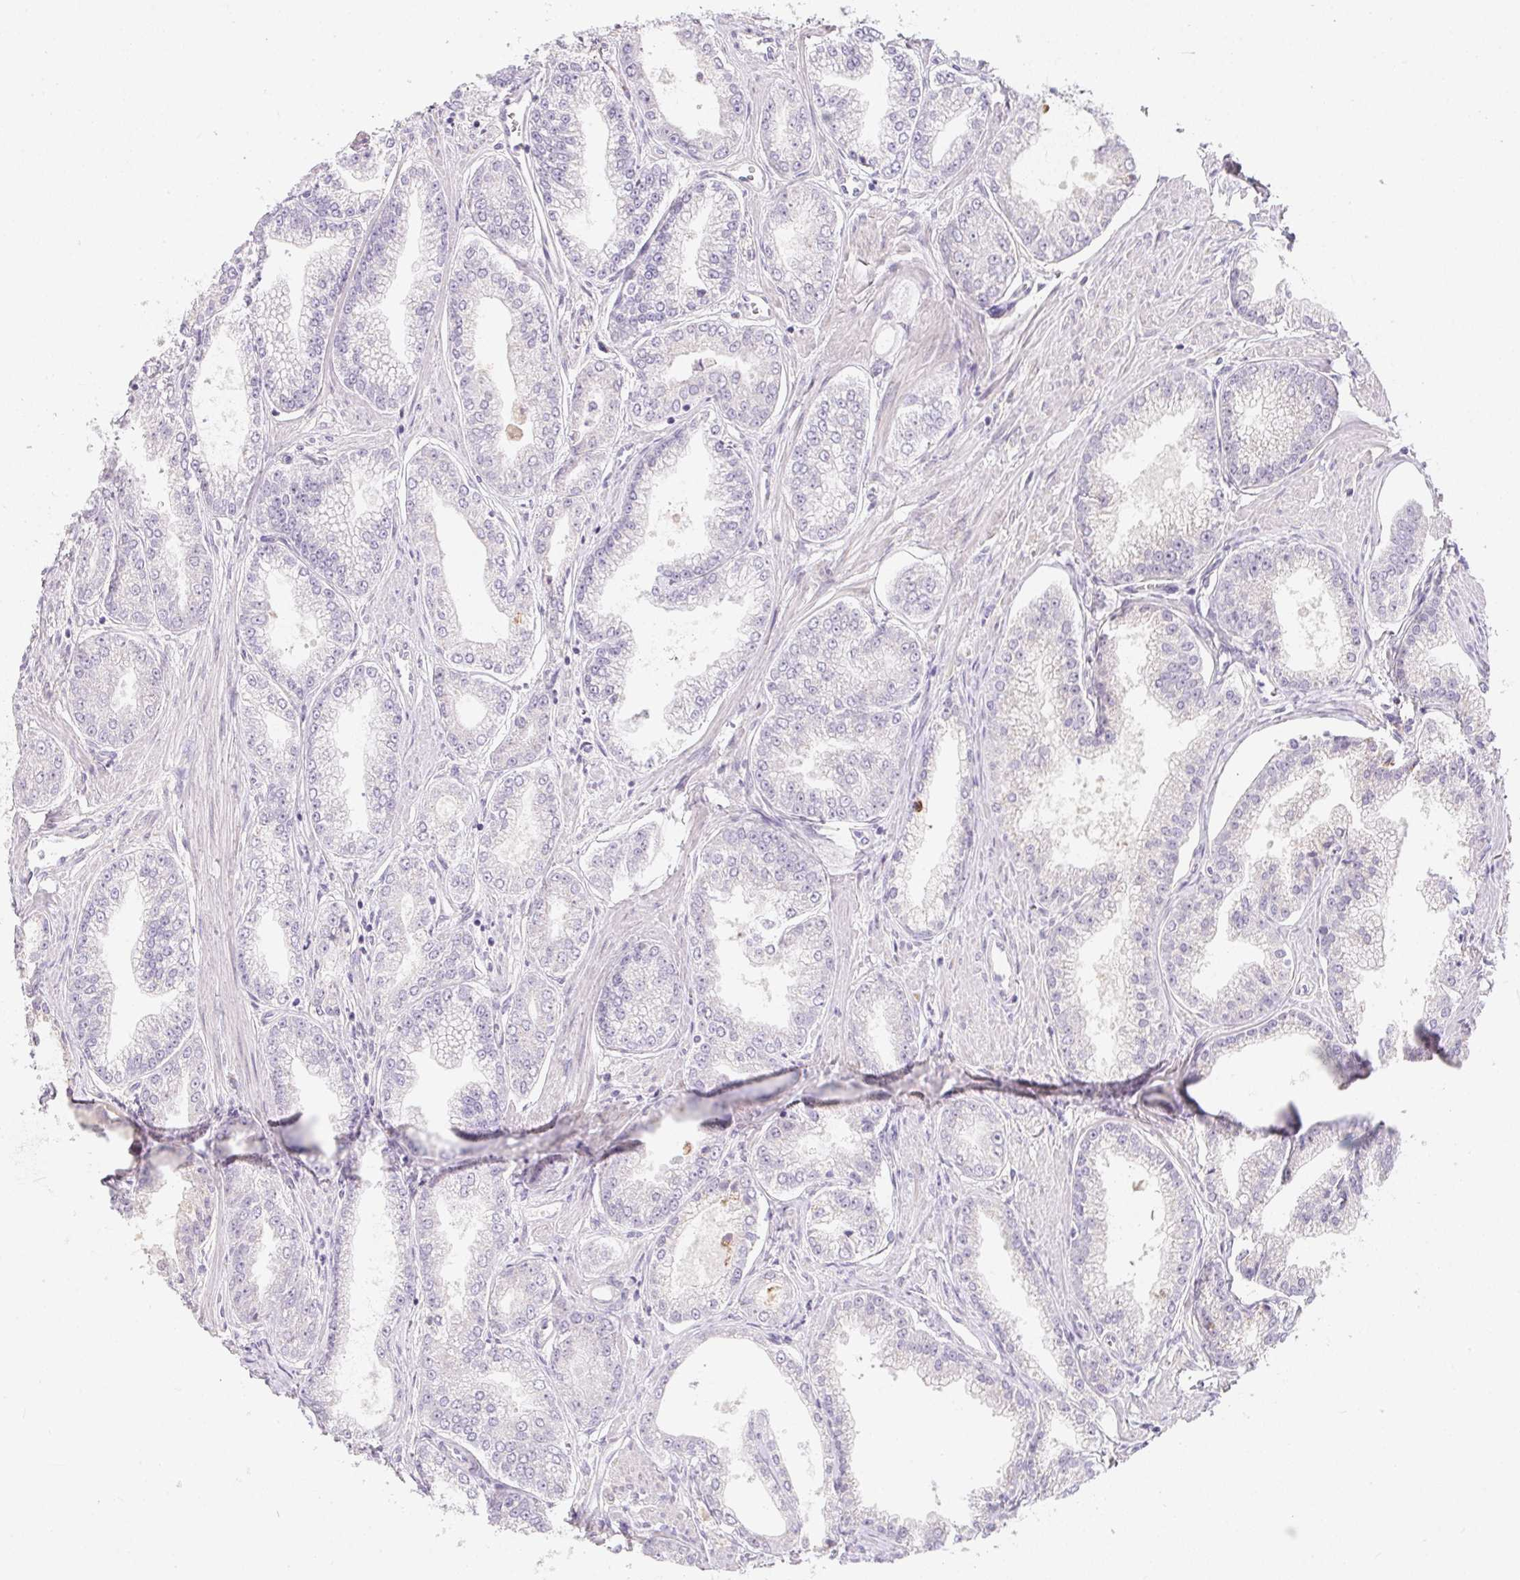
{"staining": {"intensity": "negative", "quantity": "none", "location": "none"}, "tissue": "prostate cancer", "cell_type": "Tumor cells", "image_type": "cancer", "snomed": [{"axis": "morphology", "description": "Adenocarcinoma, NOS"}, {"axis": "topography", "description": "Prostate"}], "caption": "DAB immunohistochemical staining of human prostate adenocarcinoma exhibits no significant staining in tumor cells.", "gene": "MAP1A", "patient": {"sex": "male", "age": 71}}